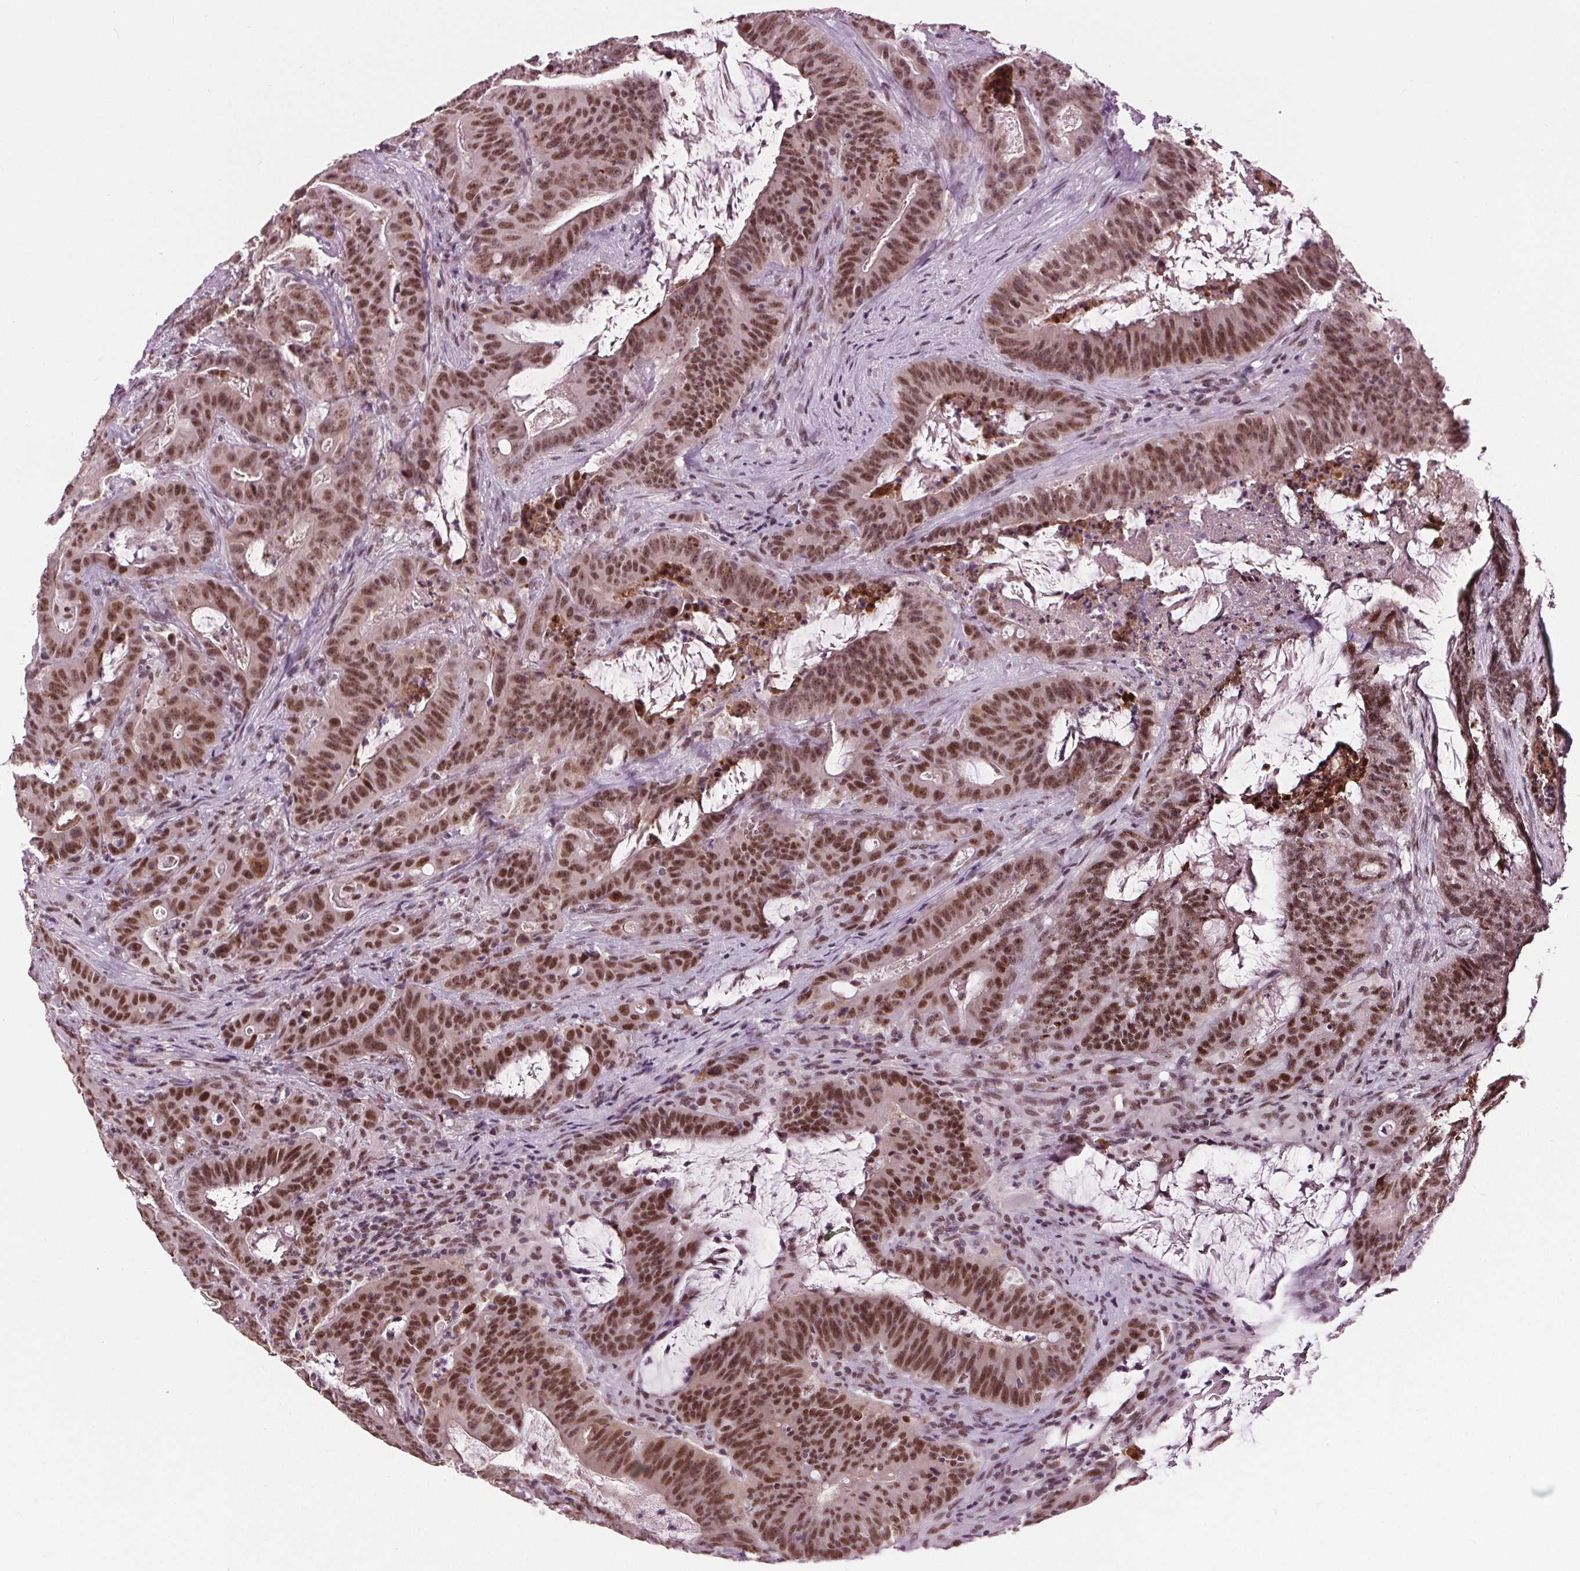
{"staining": {"intensity": "strong", "quantity": ">75%", "location": "nuclear"}, "tissue": "colorectal cancer", "cell_type": "Tumor cells", "image_type": "cancer", "snomed": [{"axis": "morphology", "description": "Adenocarcinoma, NOS"}, {"axis": "topography", "description": "Colon"}], "caption": "Protein positivity by immunohistochemistry (IHC) shows strong nuclear staining in approximately >75% of tumor cells in adenocarcinoma (colorectal).", "gene": "IWS1", "patient": {"sex": "male", "age": 33}}